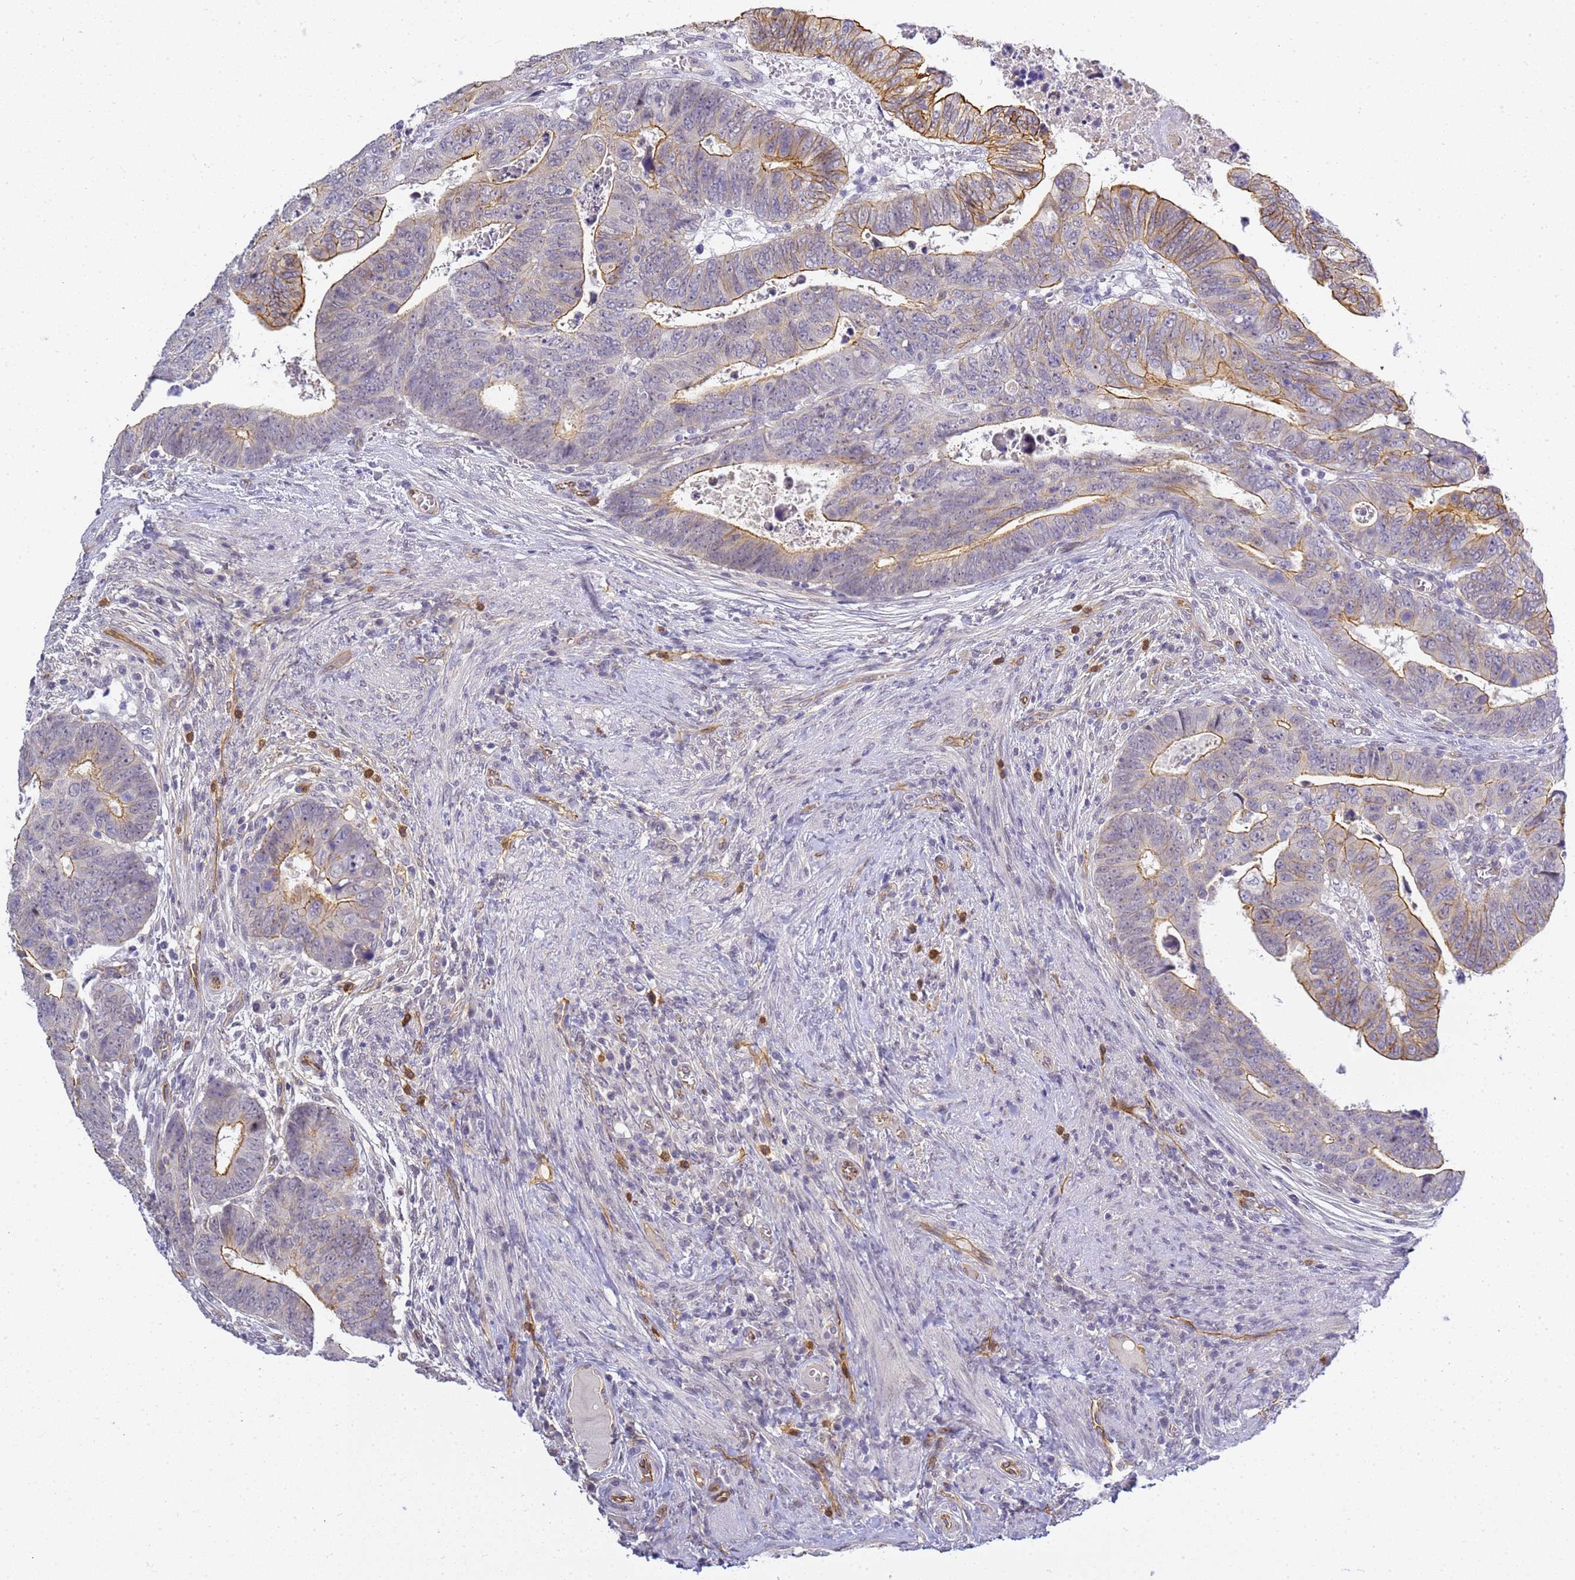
{"staining": {"intensity": "moderate", "quantity": "25%-75%", "location": "cytoplasmic/membranous"}, "tissue": "colorectal cancer", "cell_type": "Tumor cells", "image_type": "cancer", "snomed": [{"axis": "morphology", "description": "Normal tissue, NOS"}, {"axis": "morphology", "description": "Adenocarcinoma, NOS"}, {"axis": "topography", "description": "Rectum"}], "caption": "DAB immunohistochemical staining of human colorectal cancer (adenocarcinoma) demonstrates moderate cytoplasmic/membranous protein positivity in about 25%-75% of tumor cells.", "gene": "GON4L", "patient": {"sex": "female", "age": 65}}